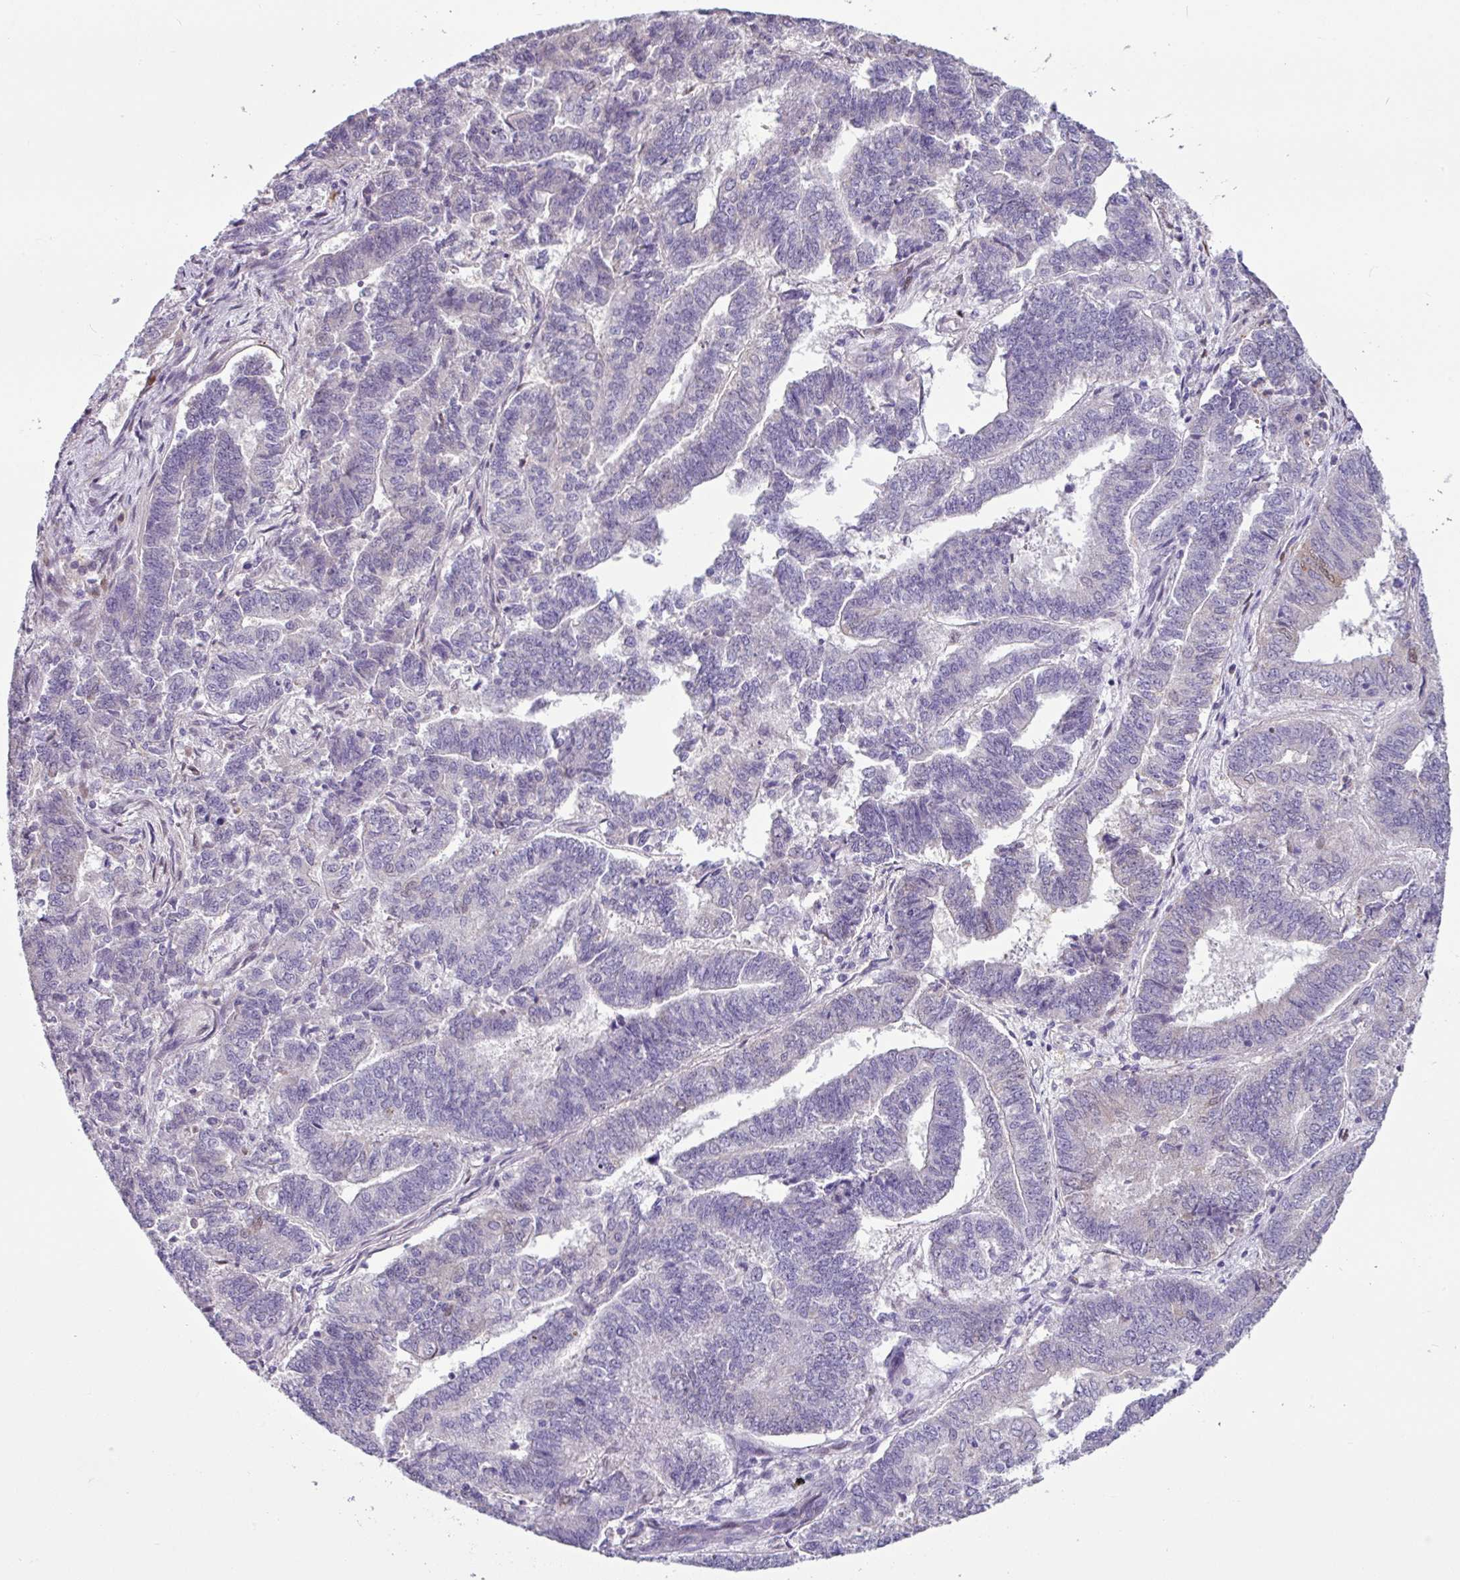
{"staining": {"intensity": "negative", "quantity": "none", "location": "none"}, "tissue": "endometrial cancer", "cell_type": "Tumor cells", "image_type": "cancer", "snomed": [{"axis": "morphology", "description": "Adenocarcinoma, NOS"}, {"axis": "topography", "description": "Endometrium"}], "caption": "Immunohistochemistry of endometrial cancer demonstrates no expression in tumor cells. (Immunohistochemistry (ihc), brightfield microscopy, high magnification).", "gene": "HMCN2", "patient": {"sex": "female", "age": 72}}